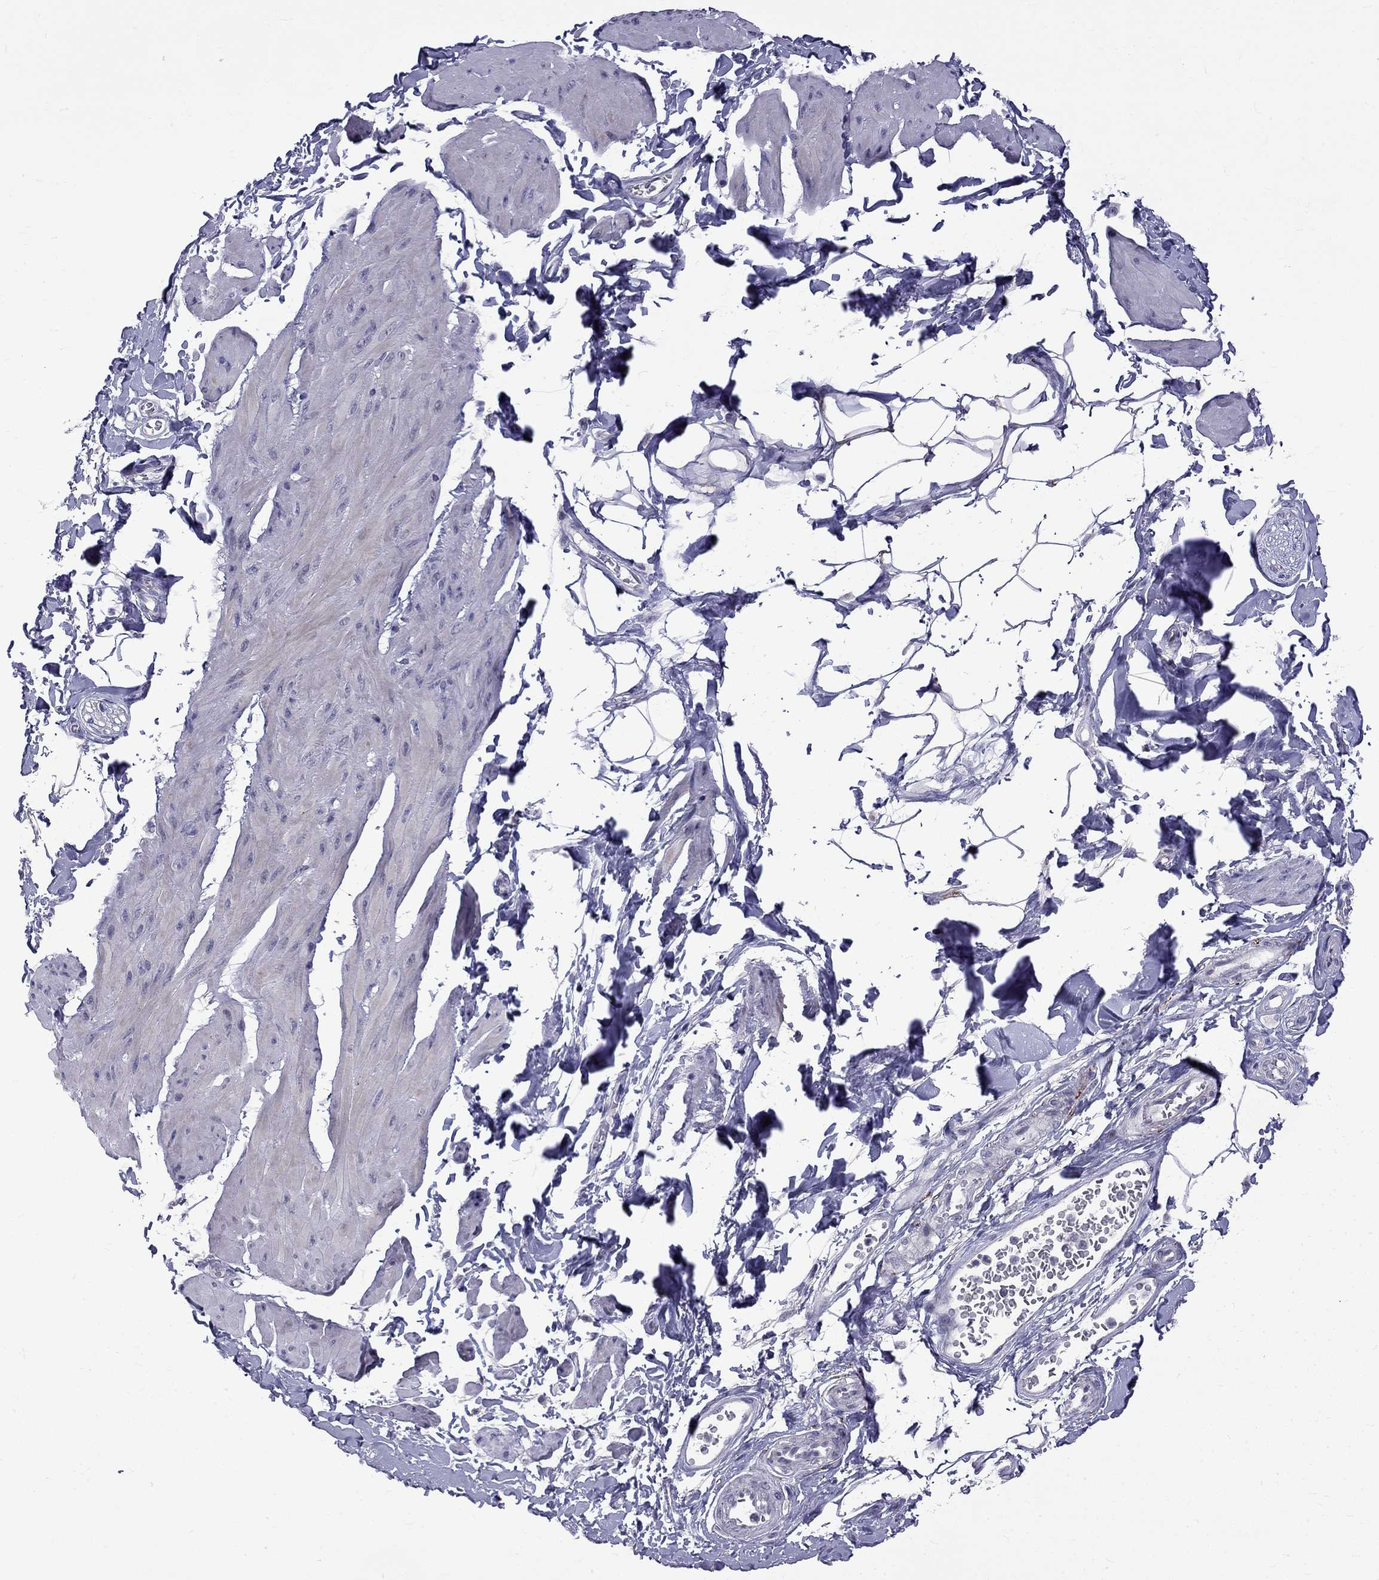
{"staining": {"intensity": "negative", "quantity": "none", "location": "none"}, "tissue": "smooth muscle", "cell_type": "Smooth muscle cells", "image_type": "normal", "snomed": [{"axis": "morphology", "description": "Normal tissue, NOS"}, {"axis": "topography", "description": "Adipose tissue"}, {"axis": "topography", "description": "Smooth muscle"}, {"axis": "topography", "description": "Peripheral nerve tissue"}], "caption": "Smooth muscle cells show no significant positivity in unremarkable smooth muscle. (Brightfield microscopy of DAB (3,3'-diaminobenzidine) immunohistochemistry (IHC) at high magnification).", "gene": "RTL9", "patient": {"sex": "male", "age": 83}}